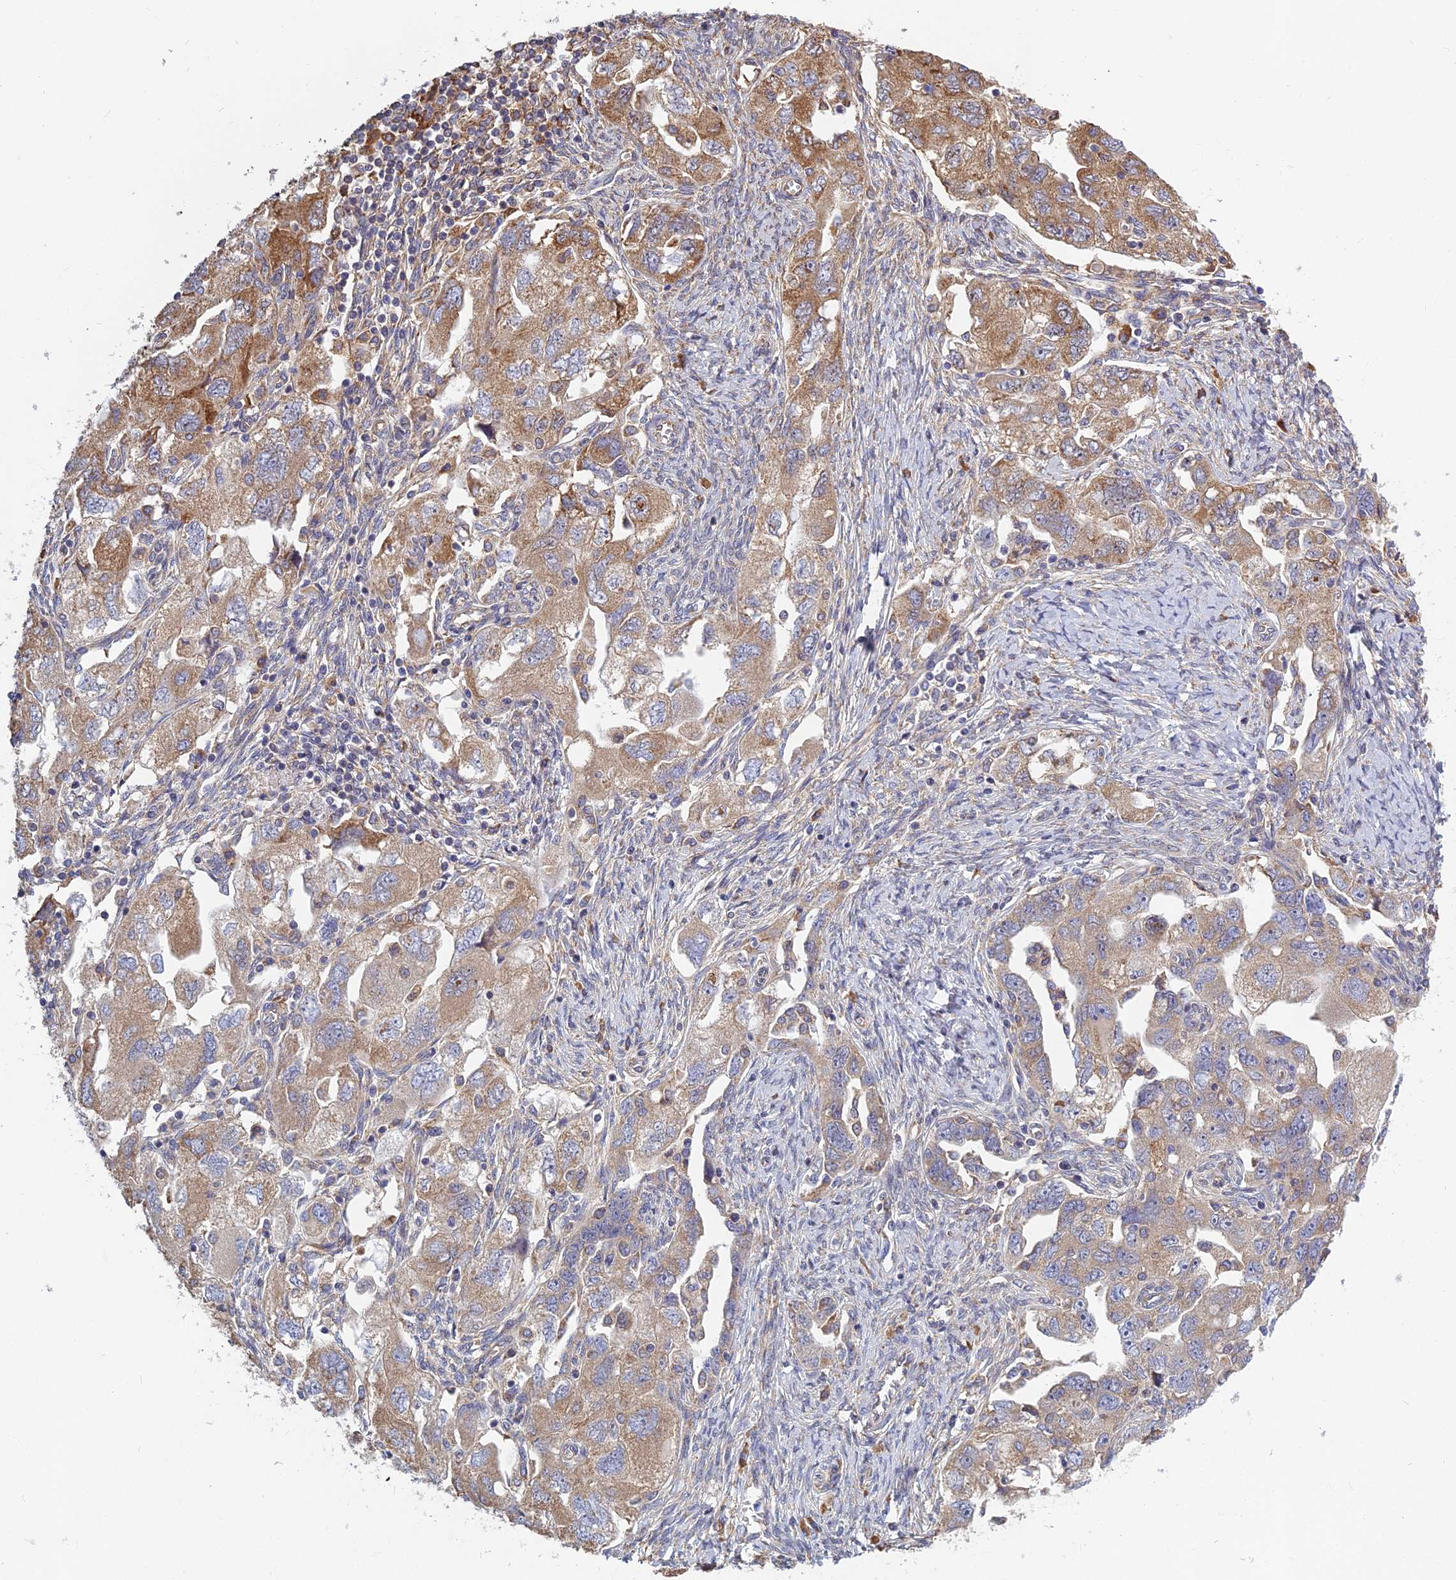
{"staining": {"intensity": "moderate", "quantity": "25%-75%", "location": "cytoplasmic/membranous"}, "tissue": "ovarian cancer", "cell_type": "Tumor cells", "image_type": "cancer", "snomed": [{"axis": "morphology", "description": "Carcinoma, NOS"}, {"axis": "morphology", "description": "Cystadenocarcinoma, serous, NOS"}, {"axis": "topography", "description": "Ovary"}], "caption": "High-power microscopy captured an IHC image of ovarian cancer (carcinoma), revealing moderate cytoplasmic/membranous staining in approximately 25%-75% of tumor cells. (DAB IHC with brightfield microscopy, high magnification).", "gene": "KIAA1143", "patient": {"sex": "female", "age": 69}}